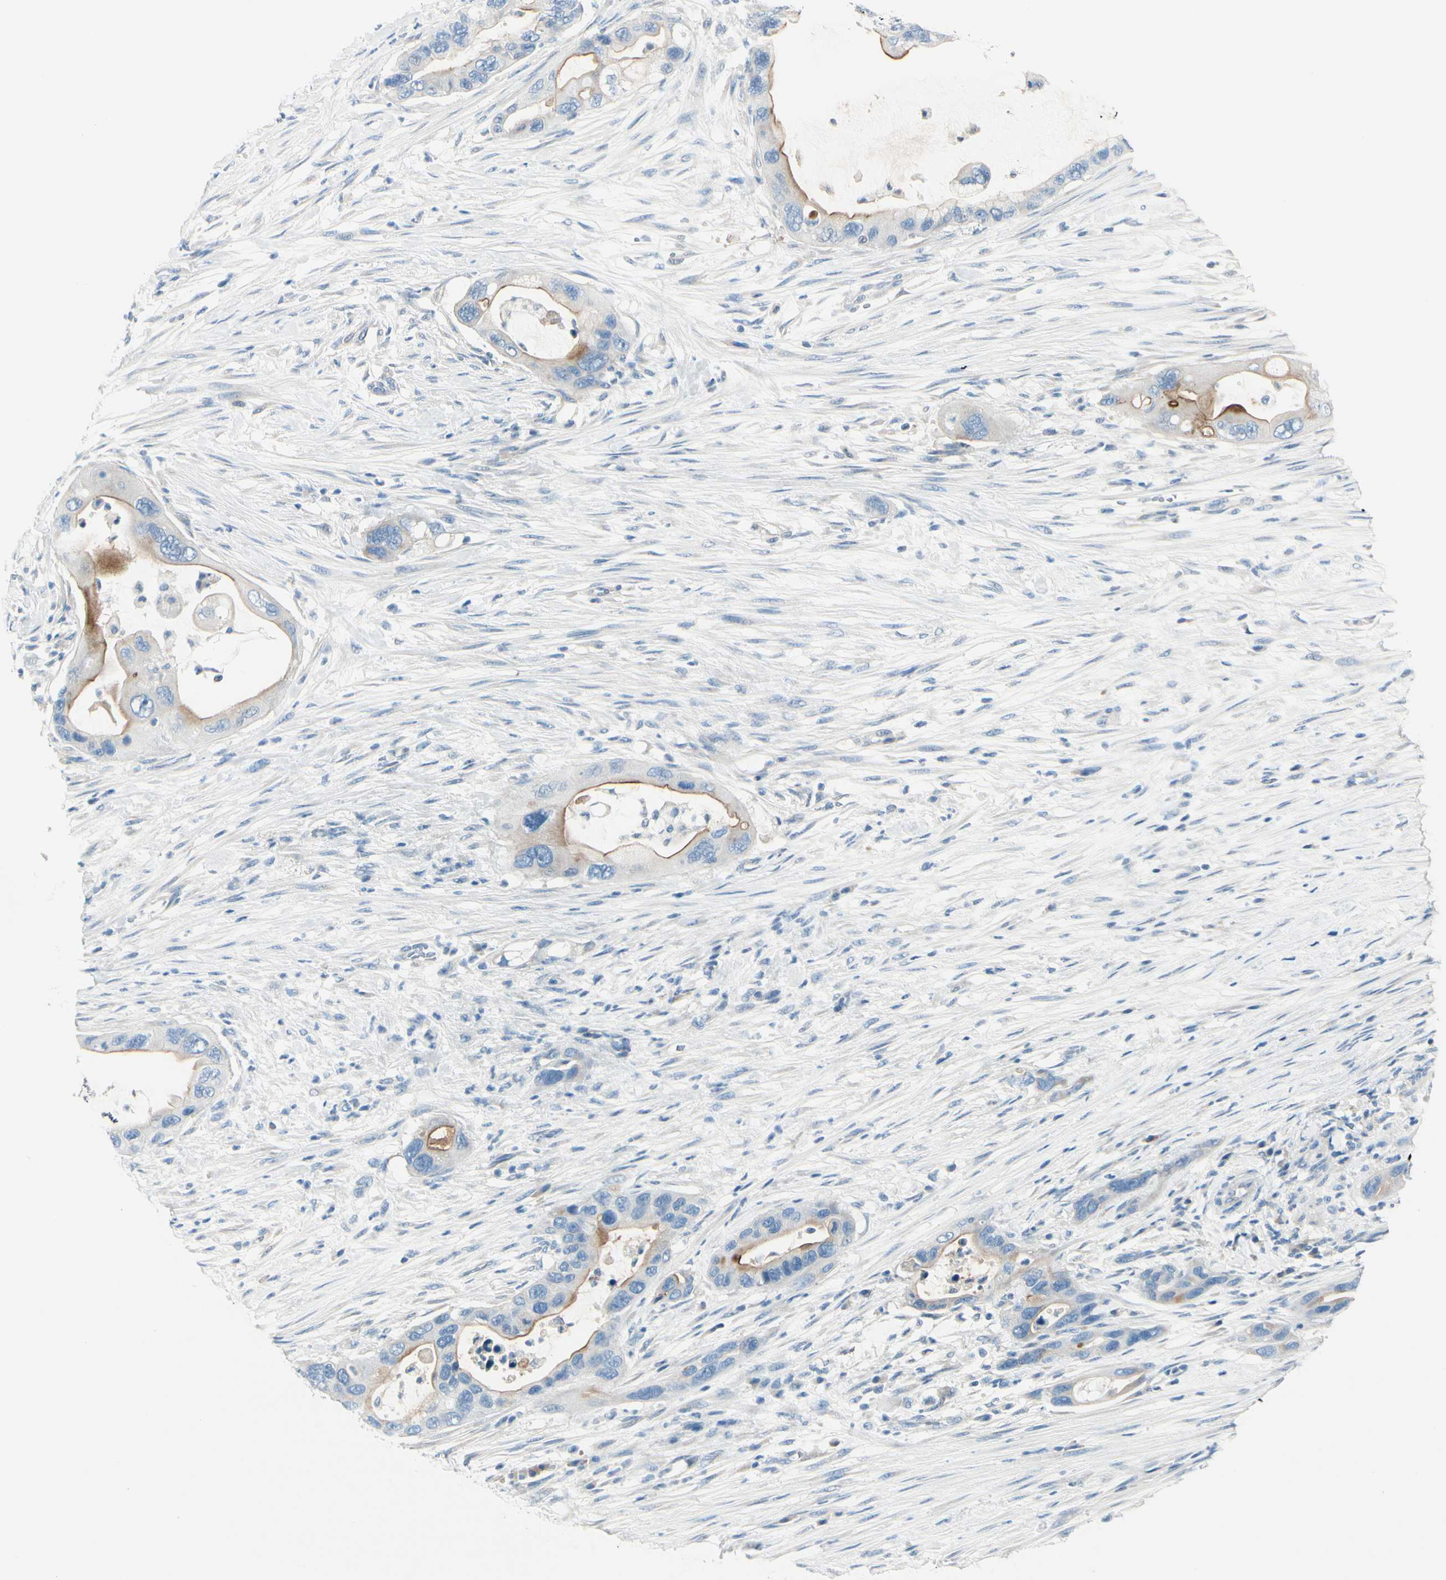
{"staining": {"intensity": "moderate", "quantity": "<25%", "location": "cytoplasmic/membranous"}, "tissue": "pancreatic cancer", "cell_type": "Tumor cells", "image_type": "cancer", "snomed": [{"axis": "morphology", "description": "Adenocarcinoma, NOS"}, {"axis": "topography", "description": "Pancreas"}], "caption": "Protein analysis of pancreatic cancer (adenocarcinoma) tissue shows moderate cytoplasmic/membranous expression in about <25% of tumor cells.", "gene": "PEBP1", "patient": {"sex": "female", "age": 71}}